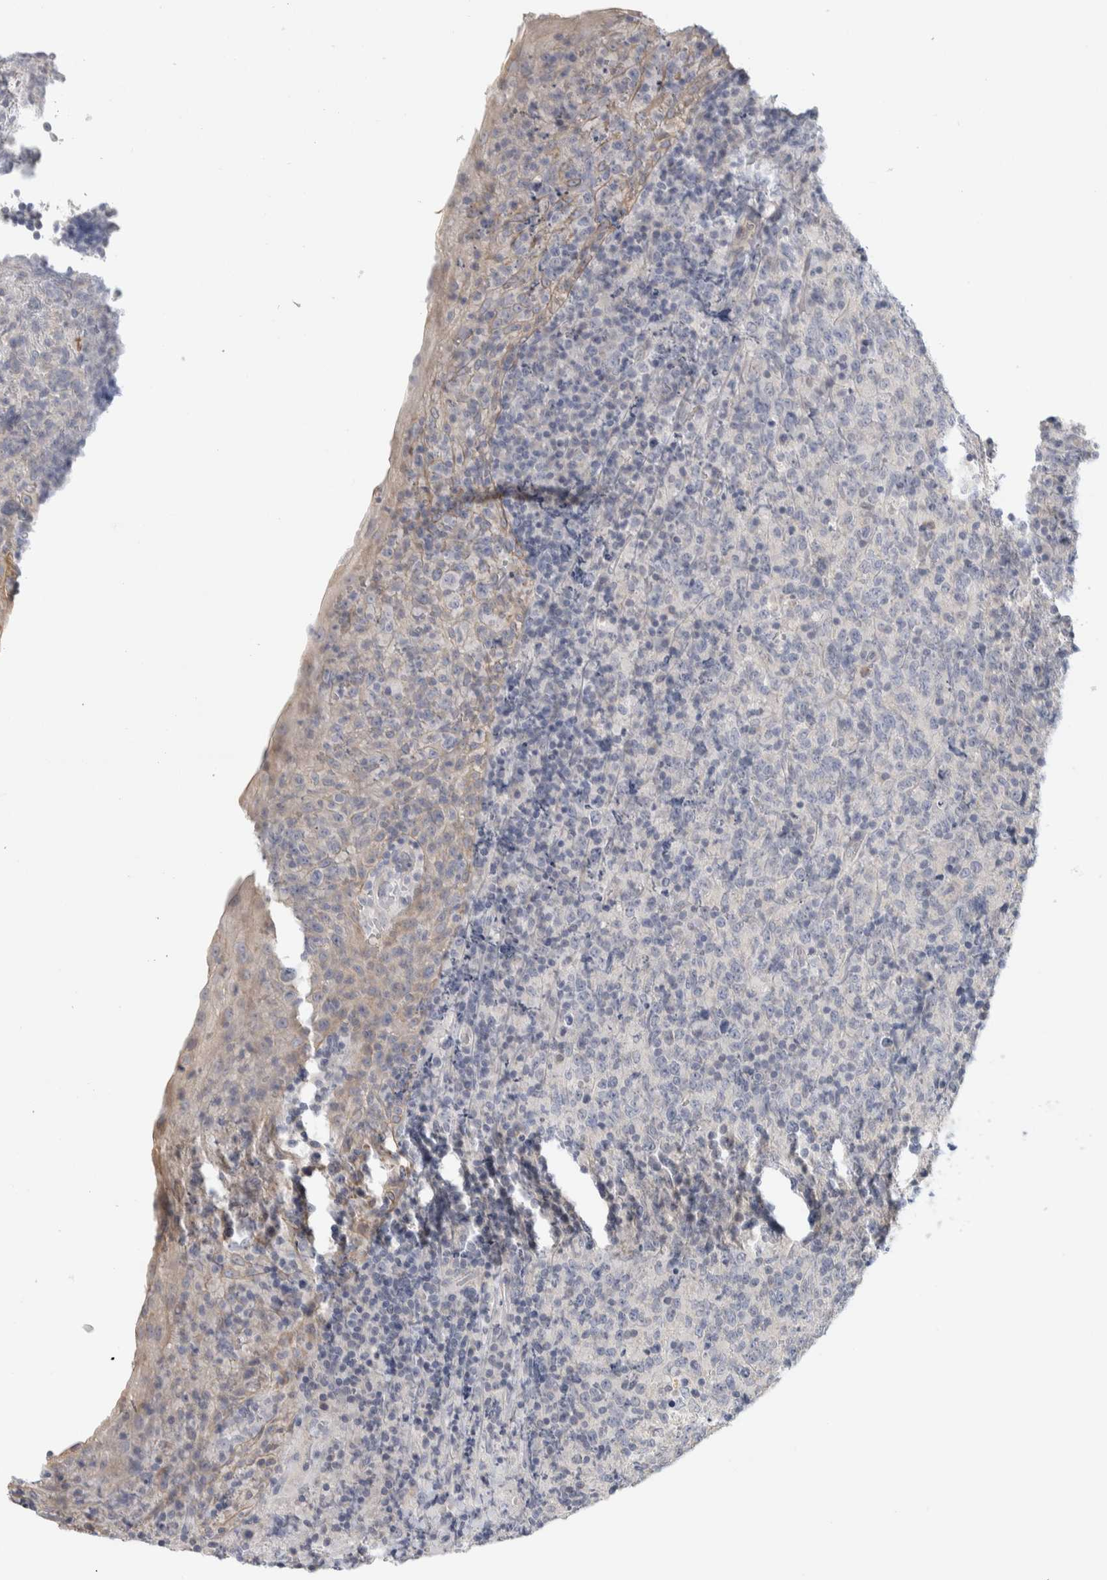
{"staining": {"intensity": "negative", "quantity": "none", "location": "none"}, "tissue": "lymphoma", "cell_type": "Tumor cells", "image_type": "cancer", "snomed": [{"axis": "morphology", "description": "Malignant lymphoma, non-Hodgkin's type, High grade"}, {"axis": "topography", "description": "Tonsil"}], "caption": "Image shows no protein expression in tumor cells of lymphoma tissue.", "gene": "DCXR", "patient": {"sex": "female", "age": 36}}